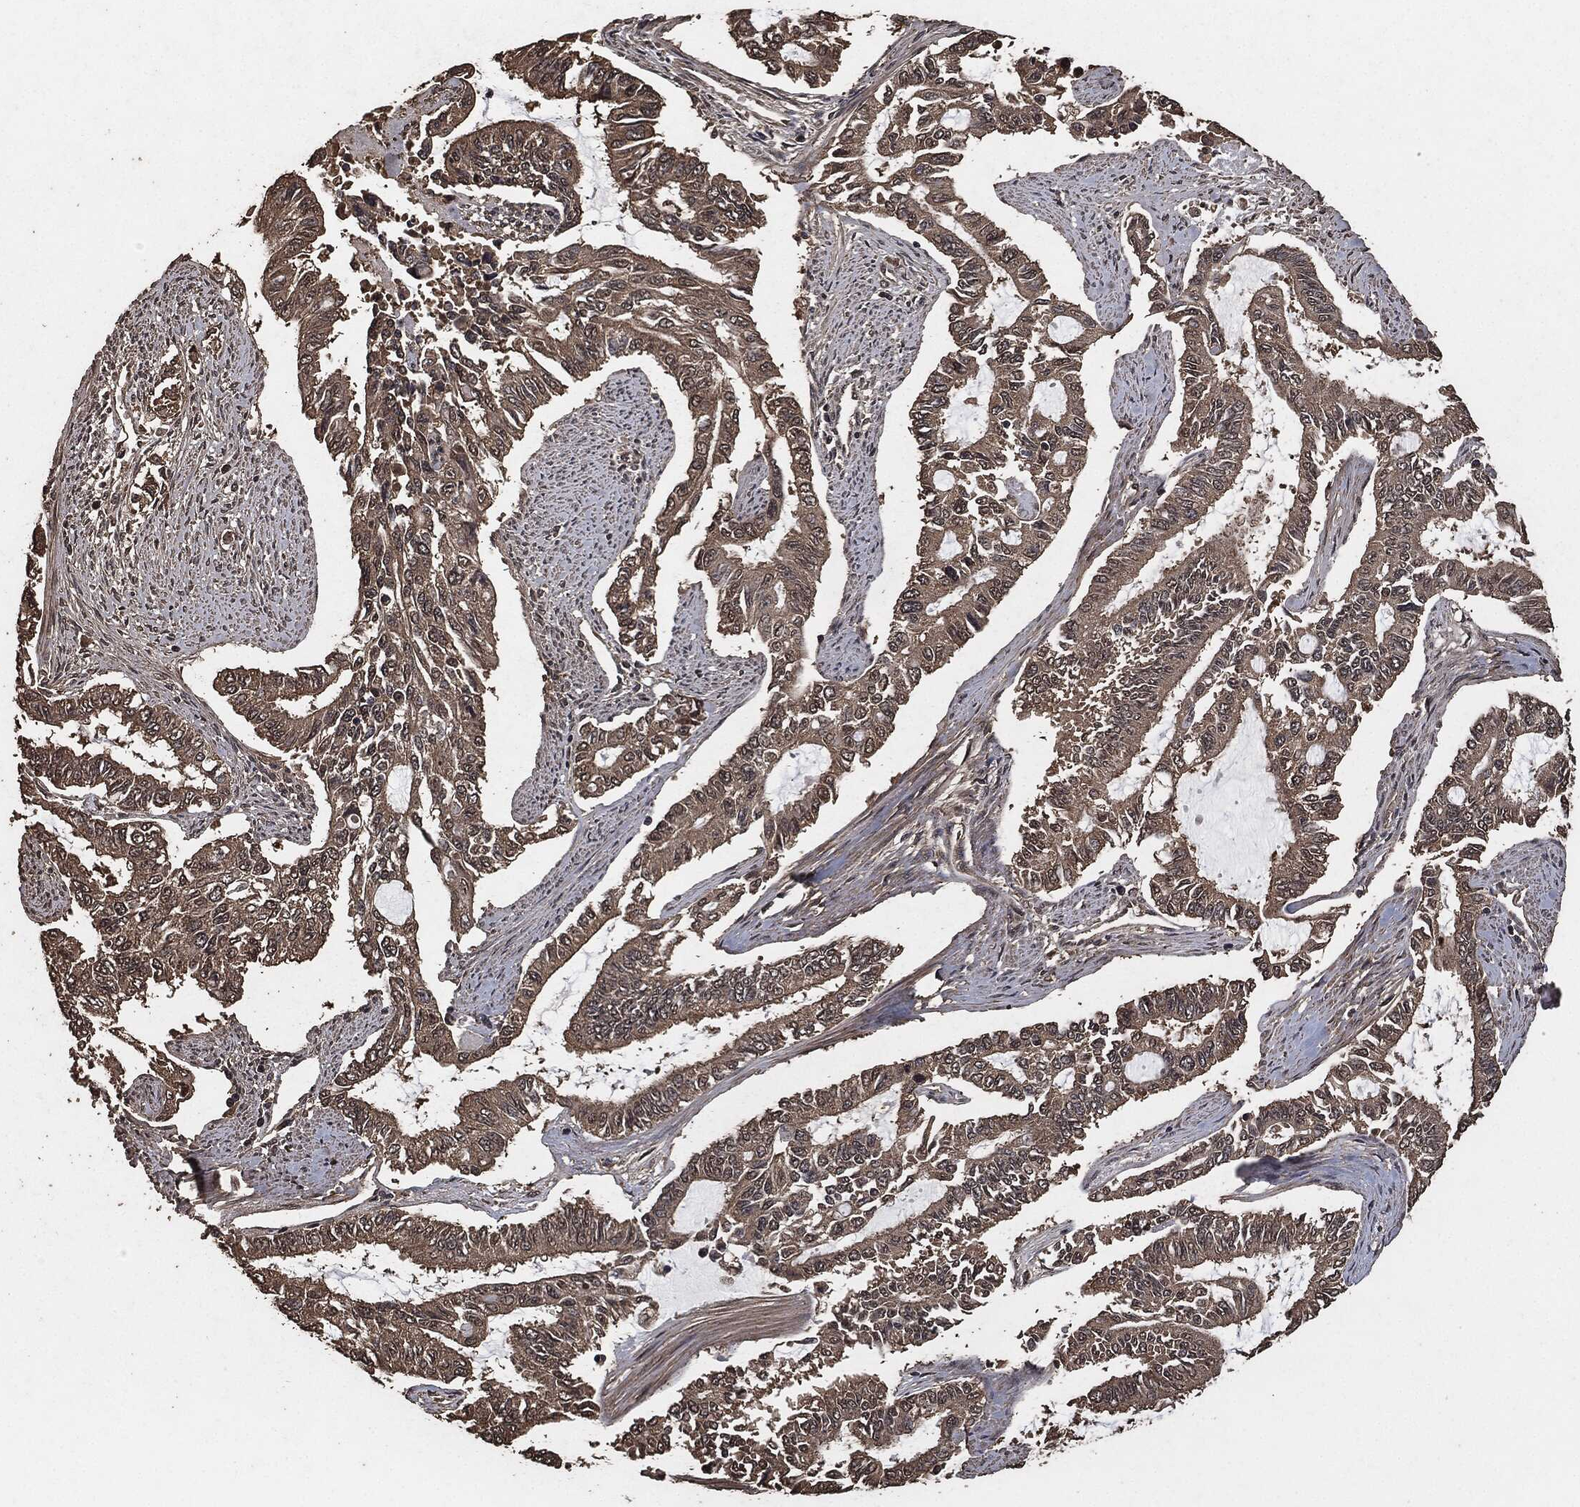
{"staining": {"intensity": "weak", "quantity": ">75%", "location": "cytoplasmic/membranous"}, "tissue": "endometrial cancer", "cell_type": "Tumor cells", "image_type": "cancer", "snomed": [{"axis": "morphology", "description": "Adenocarcinoma, NOS"}, {"axis": "topography", "description": "Uterus"}], "caption": "A micrograph of endometrial cancer (adenocarcinoma) stained for a protein shows weak cytoplasmic/membranous brown staining in tumor cells. The staining was performed using DAB to visualize the protein expression in brown, while the nuclei were stained in blue with hematoxylin (Magnification: 20x).", "gene": "AKT1S1", "patient": {"sex": "female", "age": 59}}